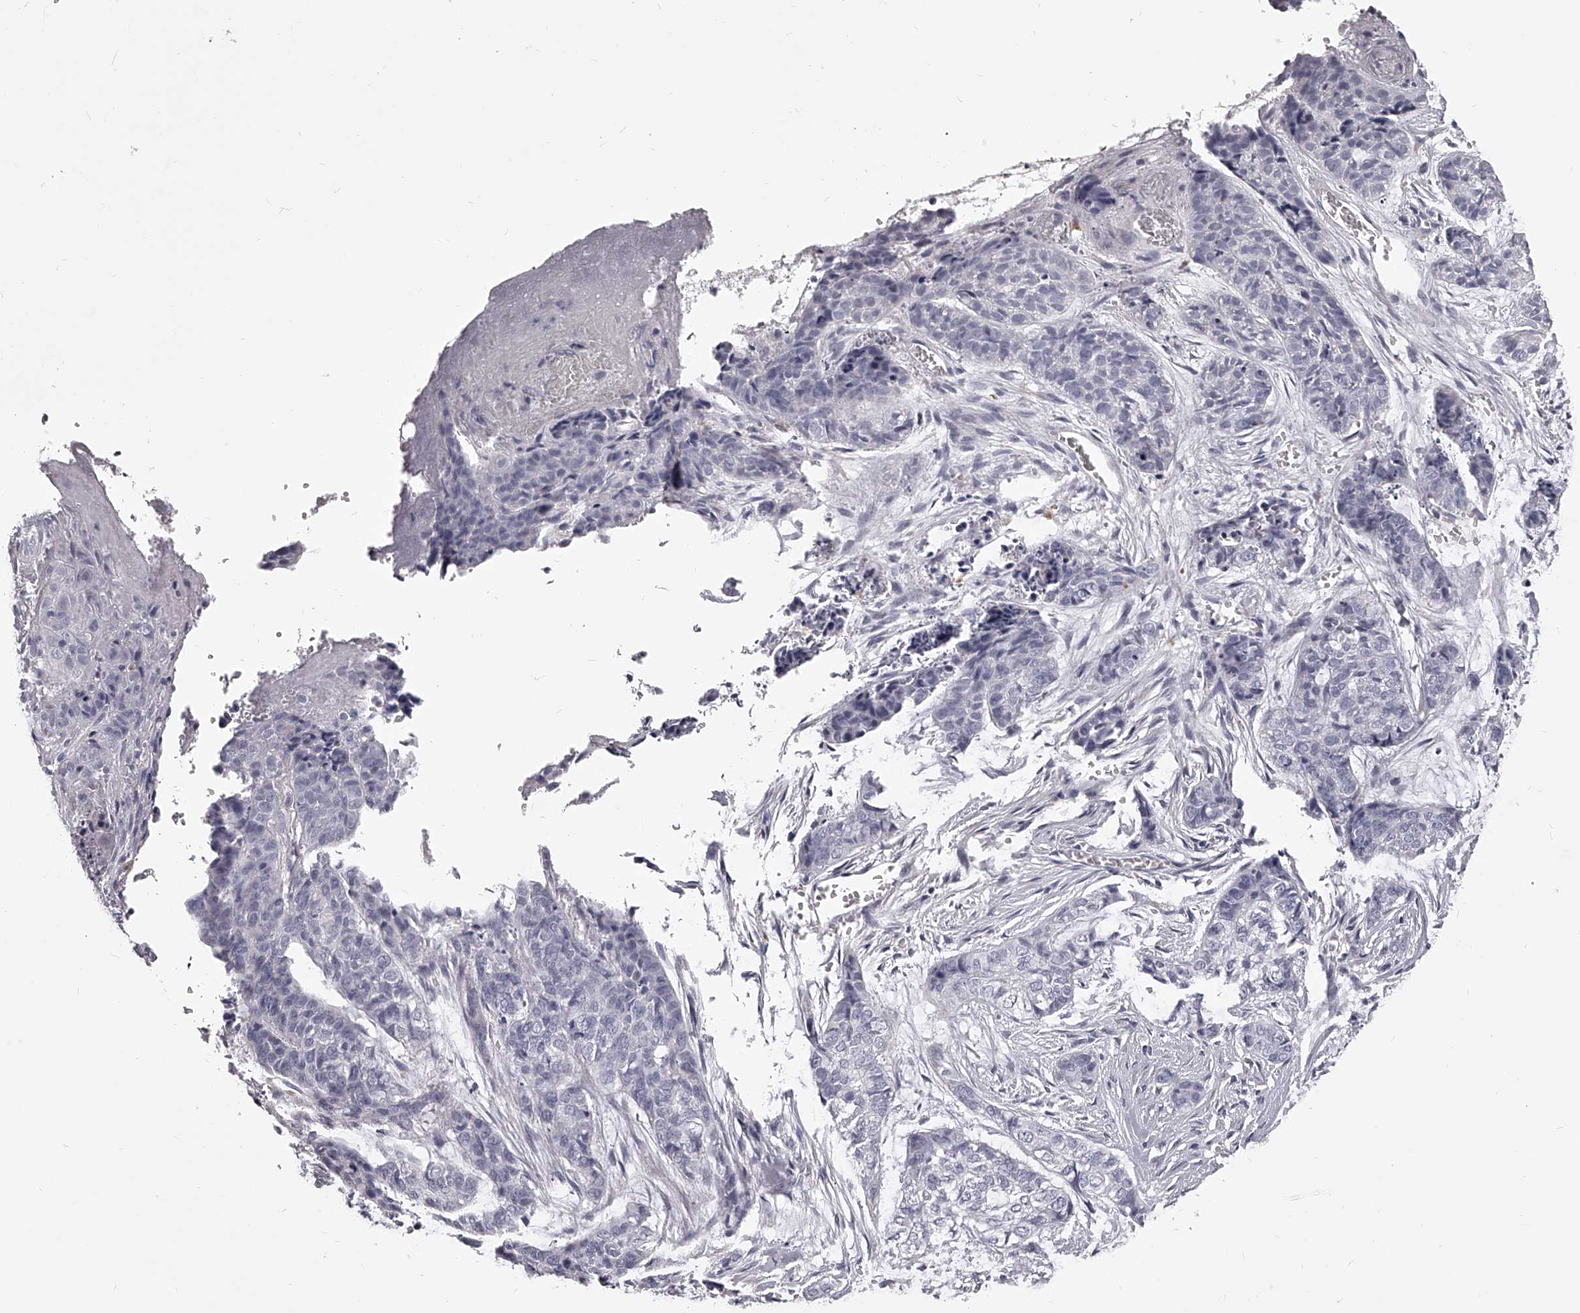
{"staining": {"intensity": "negative", "quantity": "none", "location": "none"}, "tissue": "skin cancer", "cell_type": "Tumor cells", "image_type": "cancer", "snomed": [{"axis": "morphology", "description": "Basal cell carcinoma"}, {"axis": "topography", "description": "Skin"}], "caption": "The image reveals no staining of tumor cells in basal cell carcinoma (skin).", "gene": "DMRT1", "patient": {"sex": "female", "age": 64}}